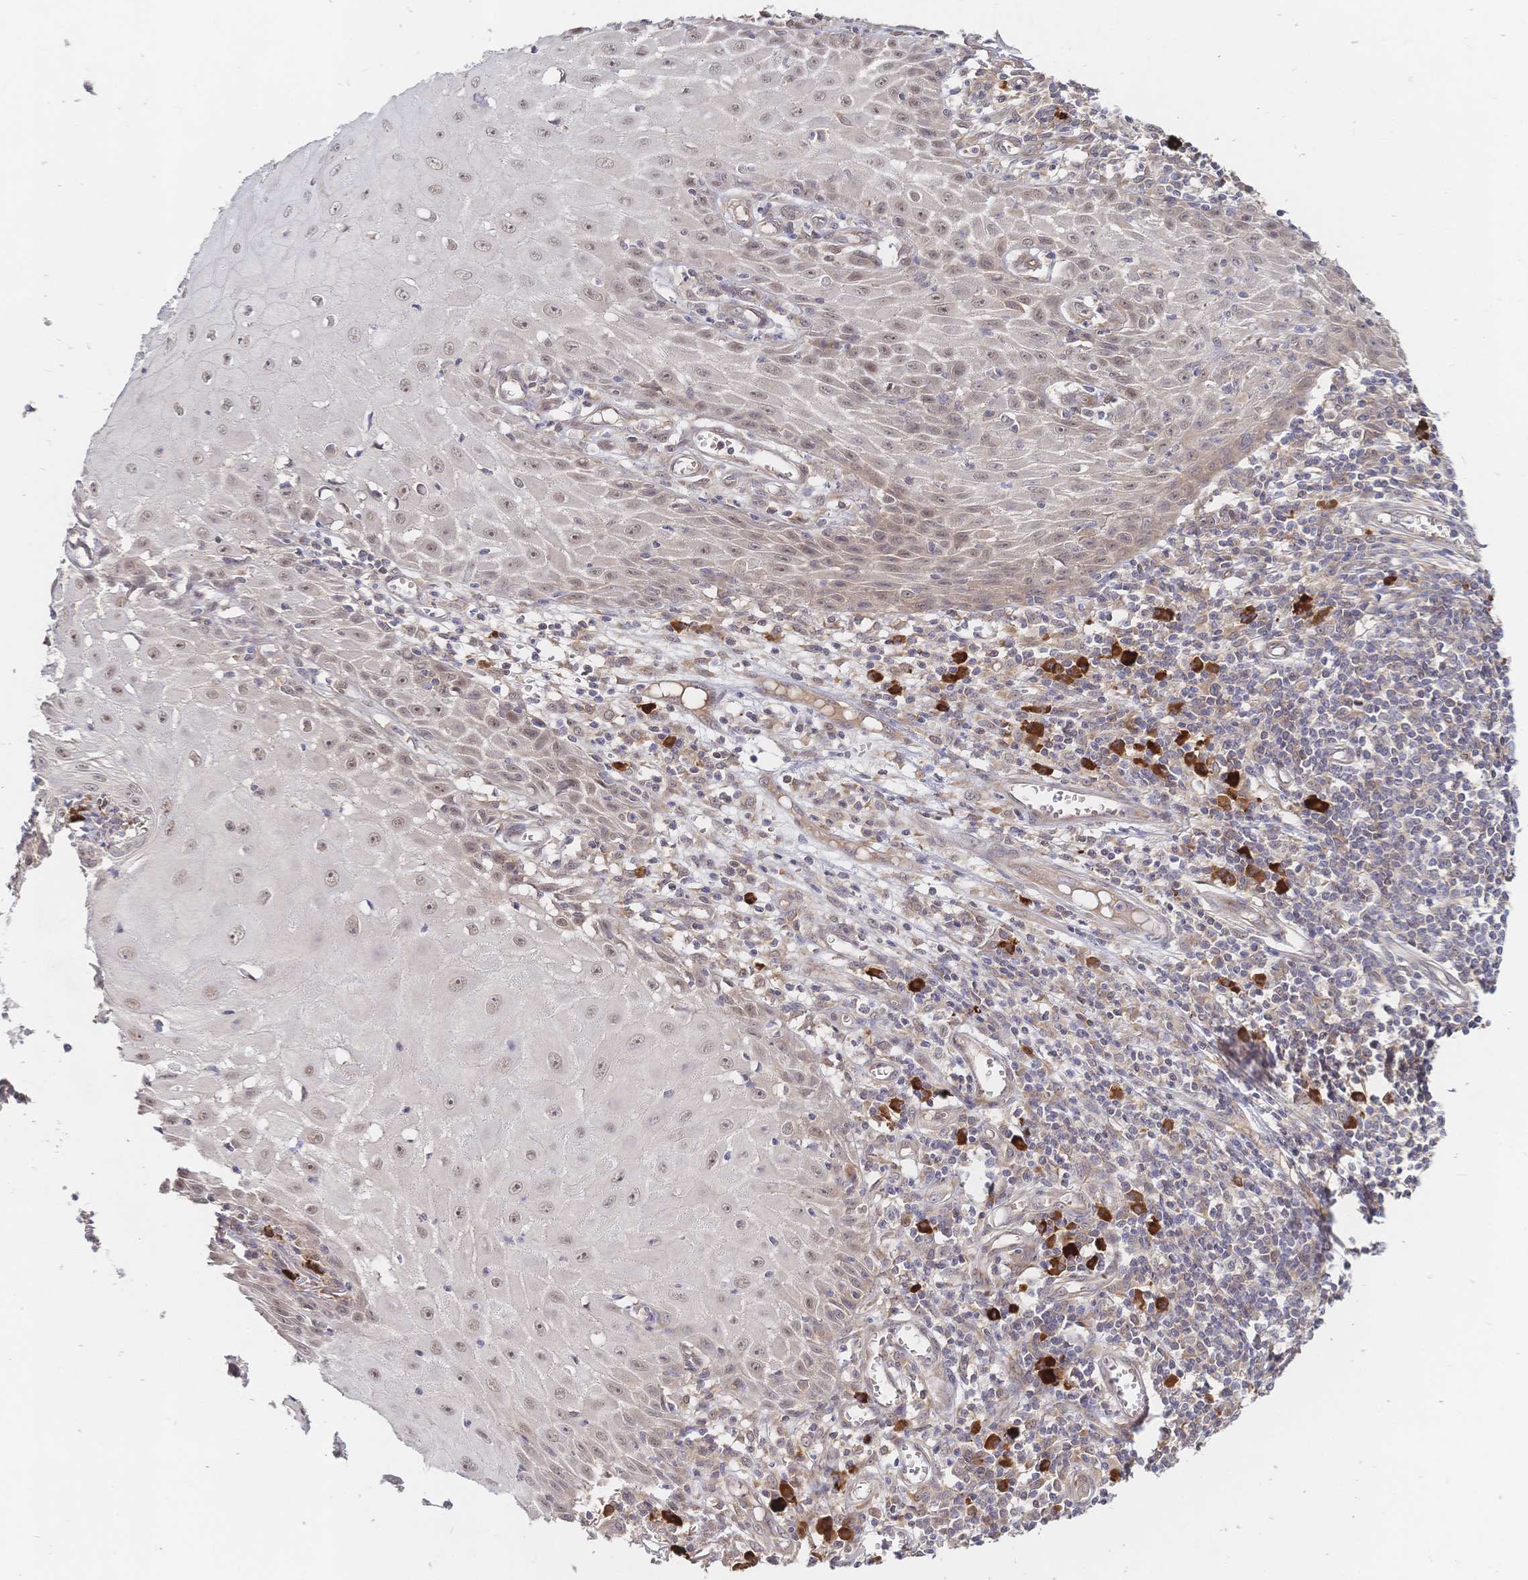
{"staining": {"intensity": "weak", "quantity": "25%-75%", "location": "nuclear"}, "tissue": "skin cancer", "cell_type": "Tumor cells", "image_type": "cancer", "snomed": [{"axis": "morphology", "description": "Squamous cell carcinoma, NOS"}, {"axis": "topography", "description": "Skin"}], "caption": "Immunohistochemical staining of skin squamous cell carcinoma exhibits low levels of weak nuclear protein expression in approximately 25%-75% of tumor cells. Nuclei are stained in blue.", "gene": "LMO4", "patient": {"sex": "female", "age": 73}}